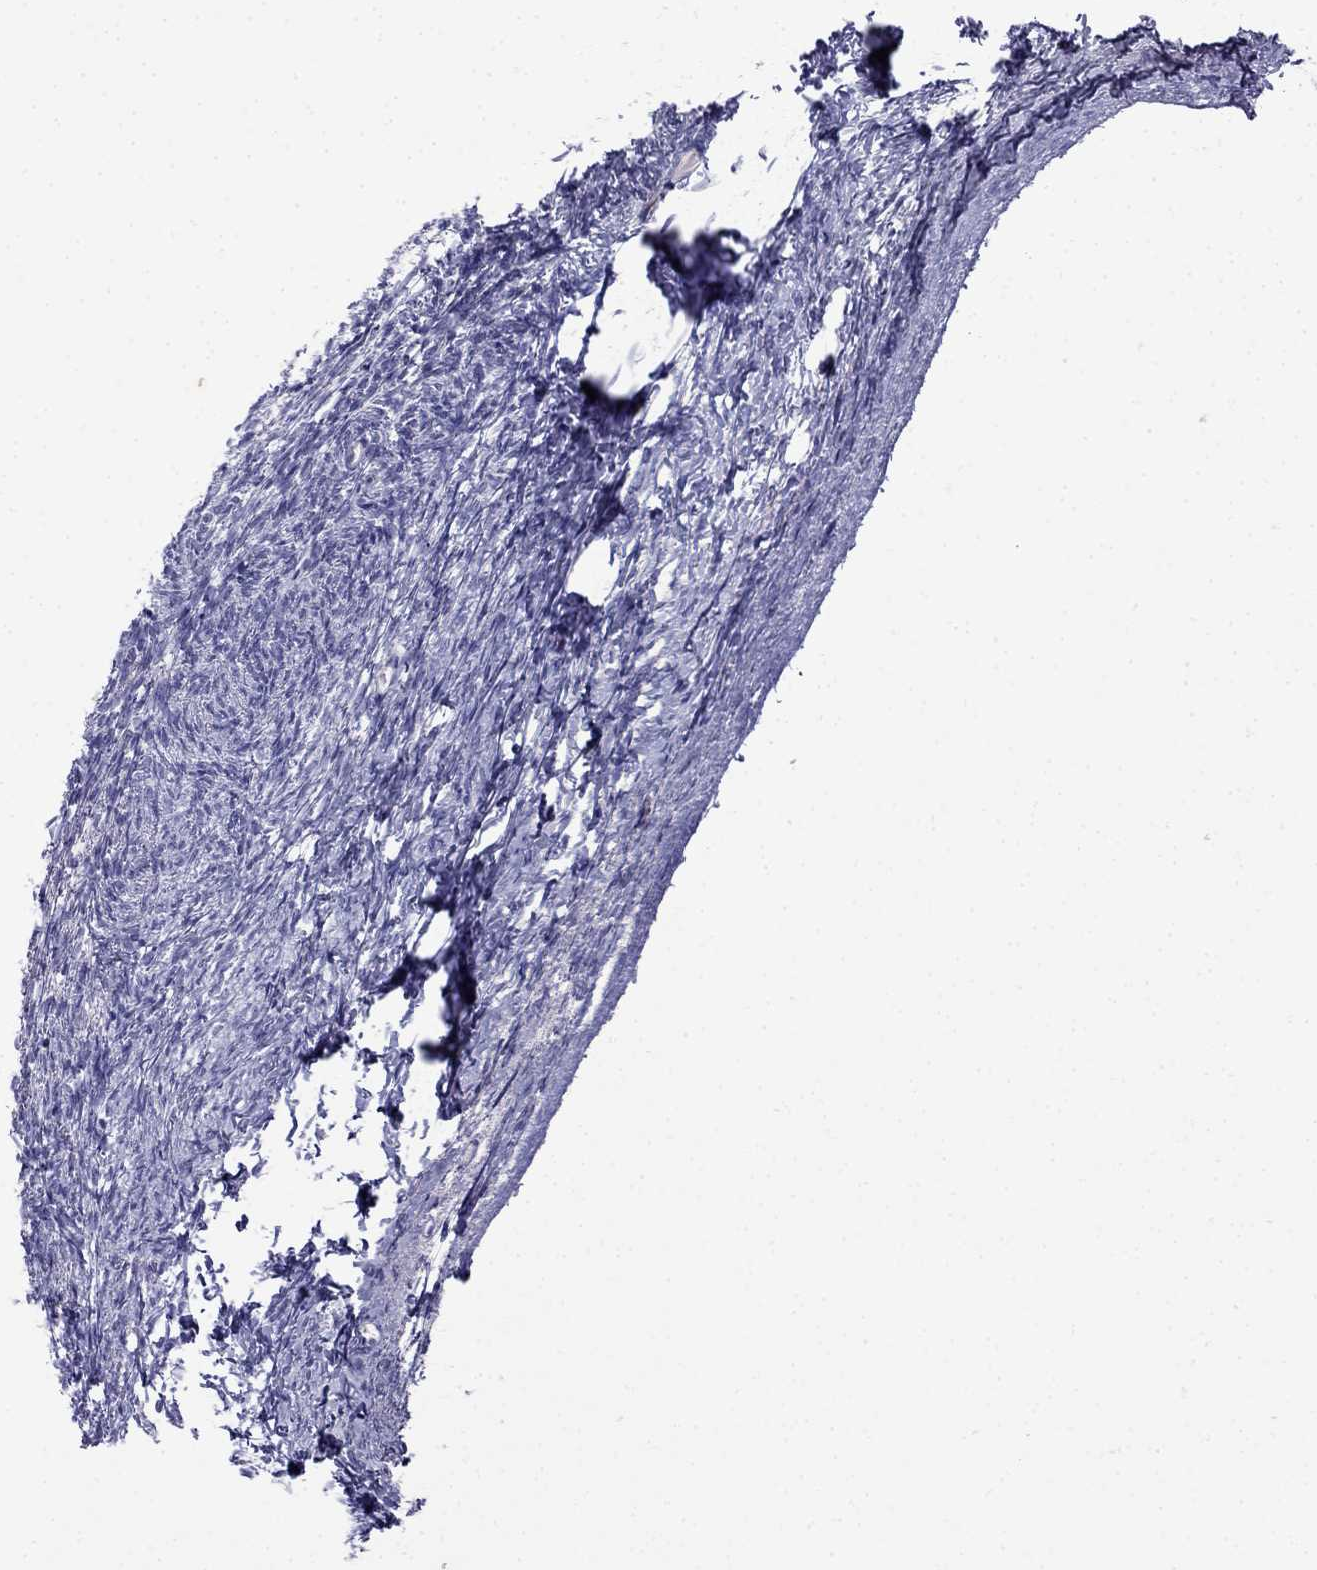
{"staining": {"intensity": "negative", "quantity": "none", "location": "none"}, "tissue": "ovary", "cell_type": "Follicle cells", "image_type": "normal", "snomed": [{"axis": "morphology", "description": "Normal tissue, NOS"}, {"axis": "topography", "description": "Ovary"}], "caption": "An image of ovary stained for a protein displays no brown staining in follicle cells. Brightfield microscopy of IHC stained with DAB (brown) and hematoxylin (blue), captured at high magnification.", "gene": "PATE1", "patient": {"sex": "female", "age": 39}}